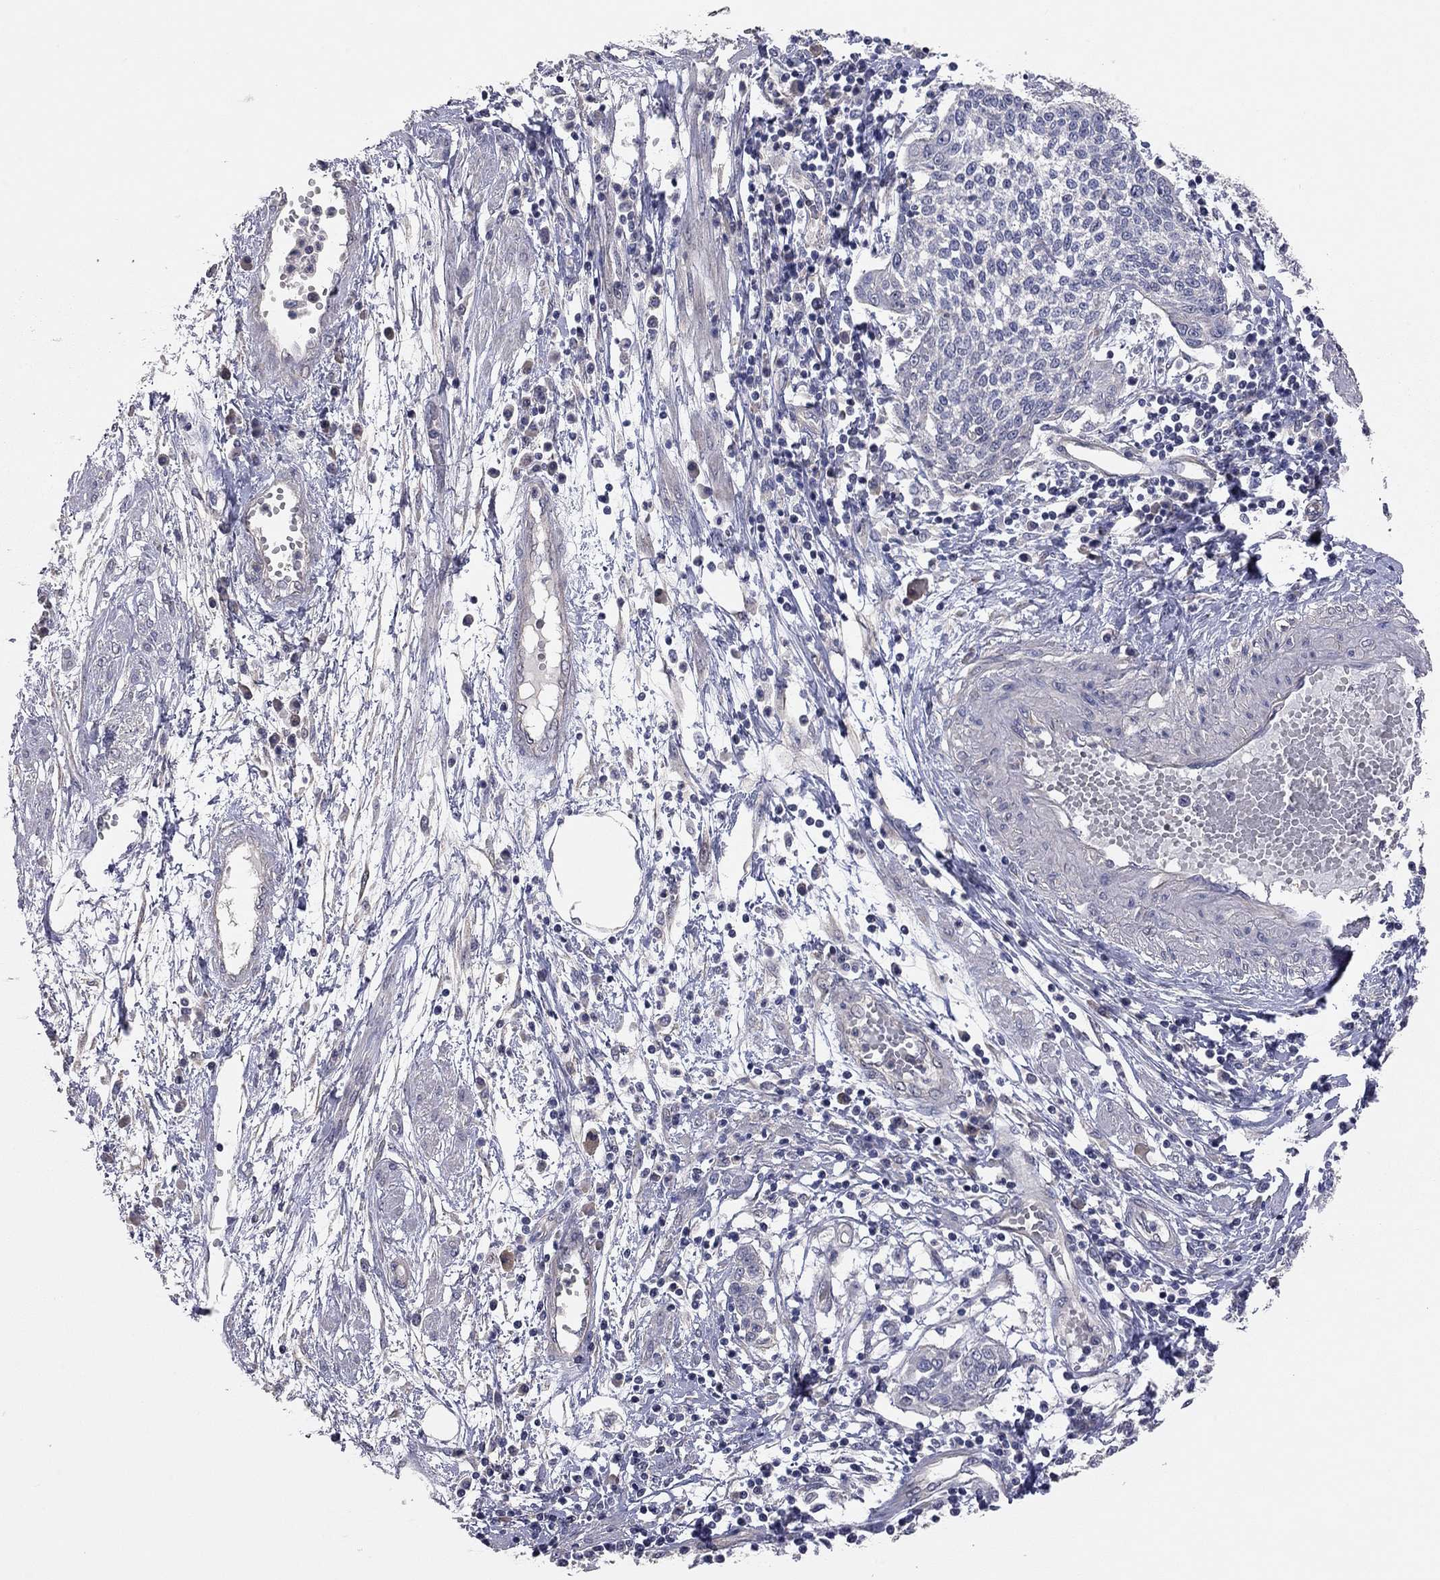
{"staining": {"intensity": "negative", "quantity": "none", "location": "none"}, "tissue": "cervical cancer", "cell_type": "Tumor cells", "image_type": "cancer", "snomed": [{"axis": "morphology", "description": "Squamous cell carcinoma, NOS"}, {"axis": "topography", "description": "Cervix"}], "caption": "Immunohistochemistry (IHC) image of cervical cancer (squamous cell carcinoma) stained for a protein (brown), which exhibits no staining in tumor cells.", "gene": "KCNB1", "patient": {"sex": "female", "age": 34}}